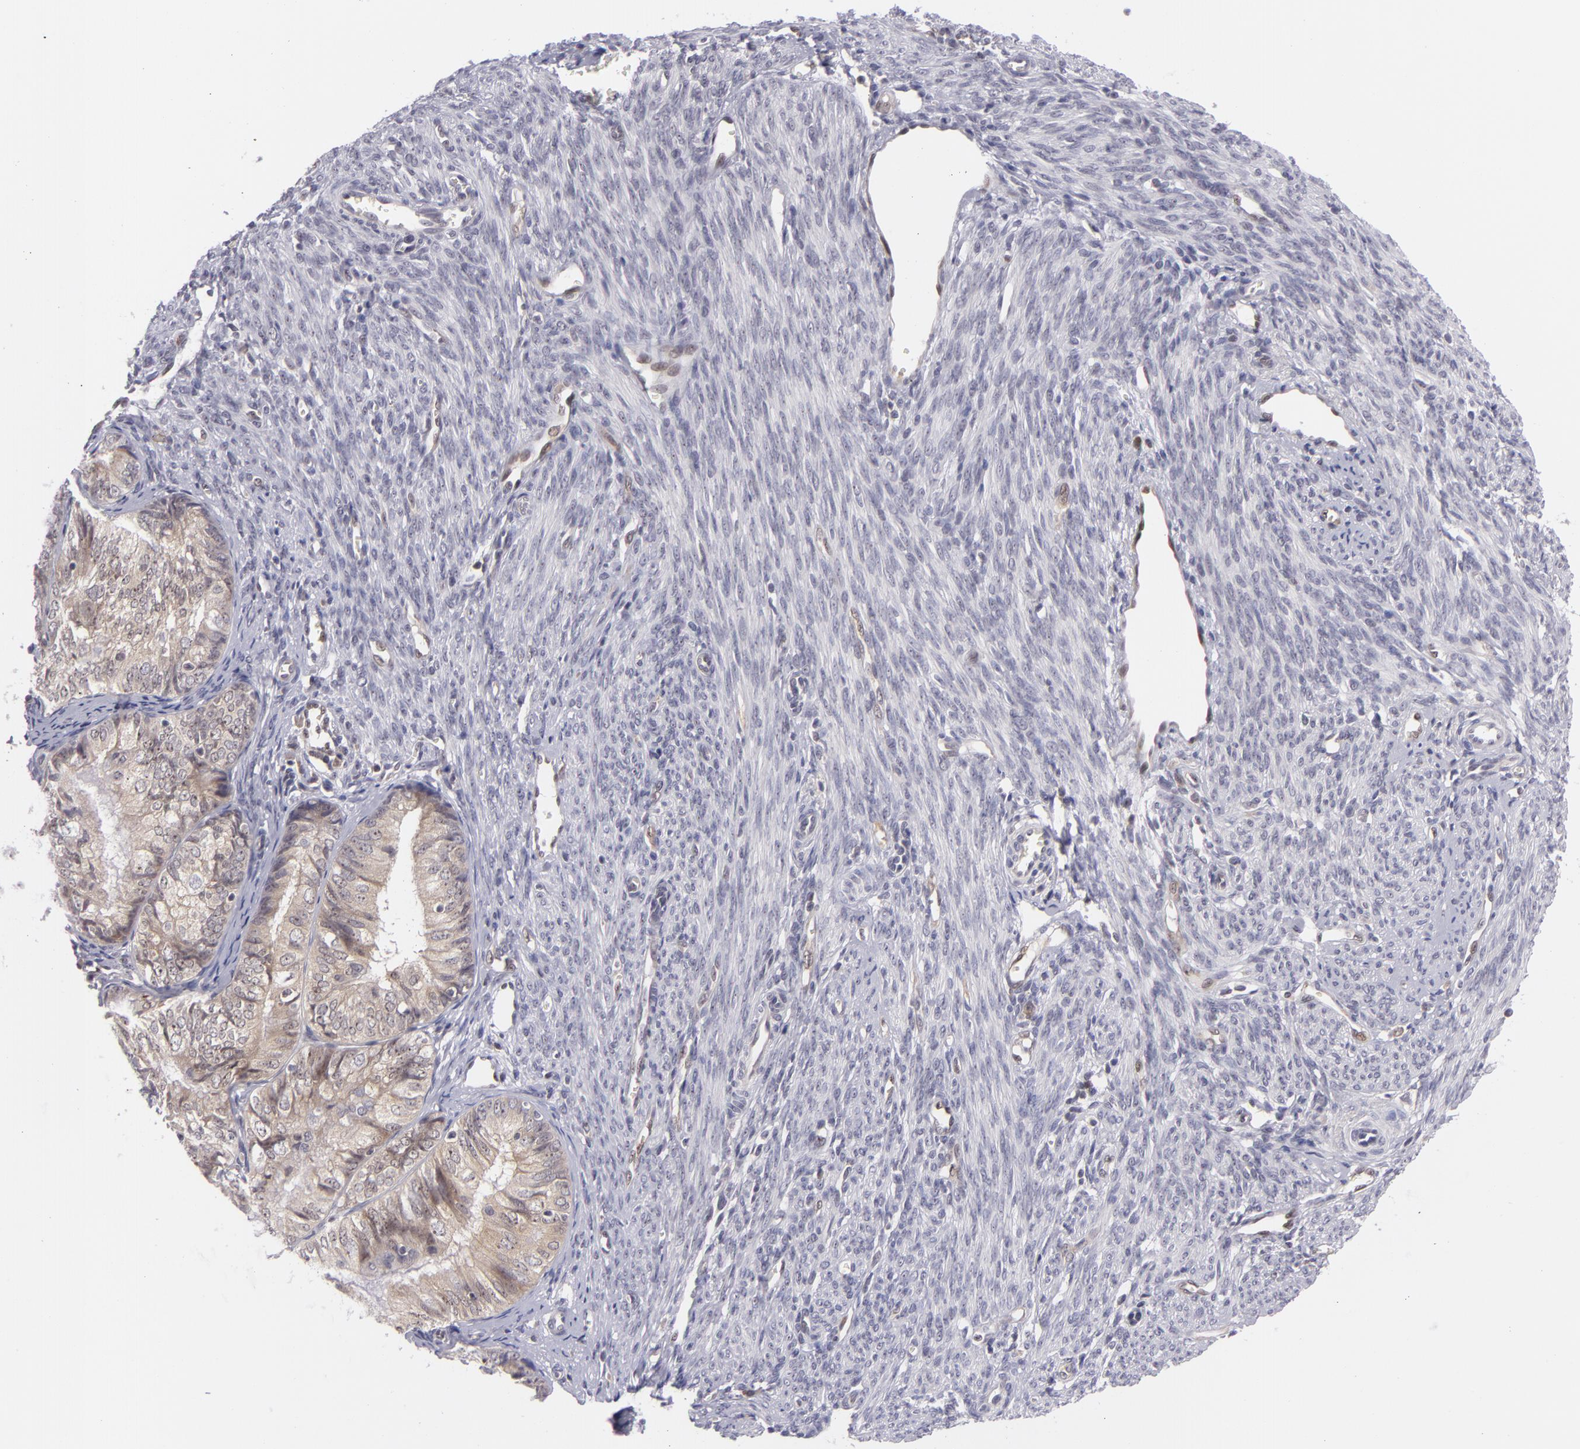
{"staining": {"intensity": "moderate", "quantity": "25%-75%", "location": "cytoplasmic/membranous"}, "tissue": "endometrial cancer", "cell_type": "Tumor cells", "image_type": "cancer", "snomed": [{"axis": "morphology", "description": "Adenocarcinoma, NOS"}, {"axis": "topography", "description": "Endometrium"}], "caption": "Immunohistochemical staining of human endometrial cancer (adenocarcinoma) displays medium levels of moderate cytoplasmic/membranous positivity in about 25%-75% of tumor cells. (Brightfield microscopy of DAB IHC at high magnification).", "gene": "BCL10", "patient": {"sex": "female", "age": 66}}